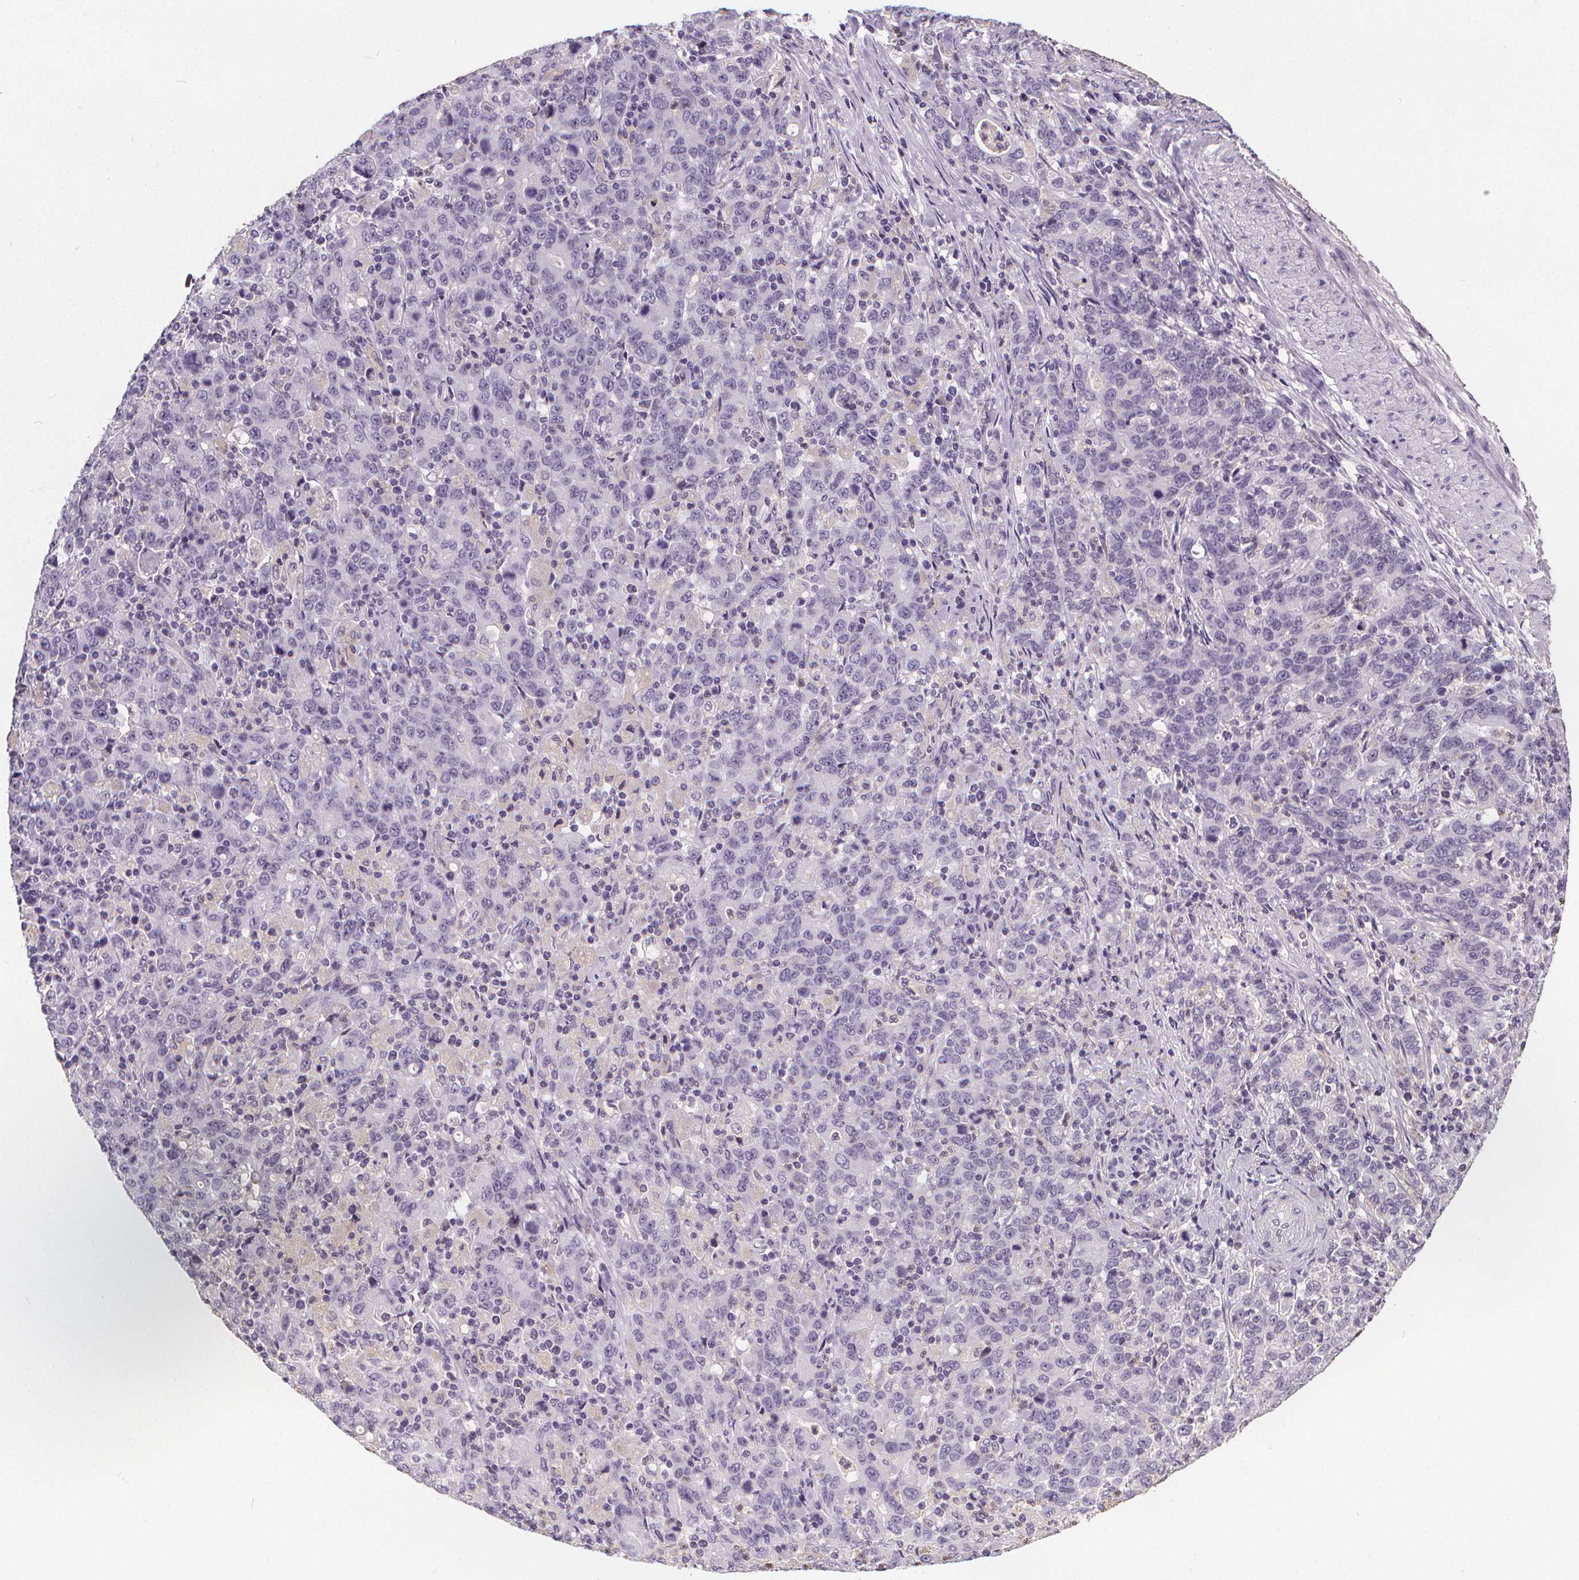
{"staining": {"intensity": "negative", "quantity": "none", "location": "none"}, "tissue": "stomach cancer", "cell_type": "Tumor cells", "image_type": "cancer", "snomed": [{"axis": "morphology", "description": "Adenocarcinoma, NOS"}, {"axis": "topography", "description": "Stomach, upper"}], "caption": "Immunohistochemistry image of neoplastic tissue: stomach cancer (adenocarcinoma) stained with DAB displays no significant protein positivity in tumor cells.", "gene": "ATP6V1D", "patient": {"sex": "male", "age": 69}}